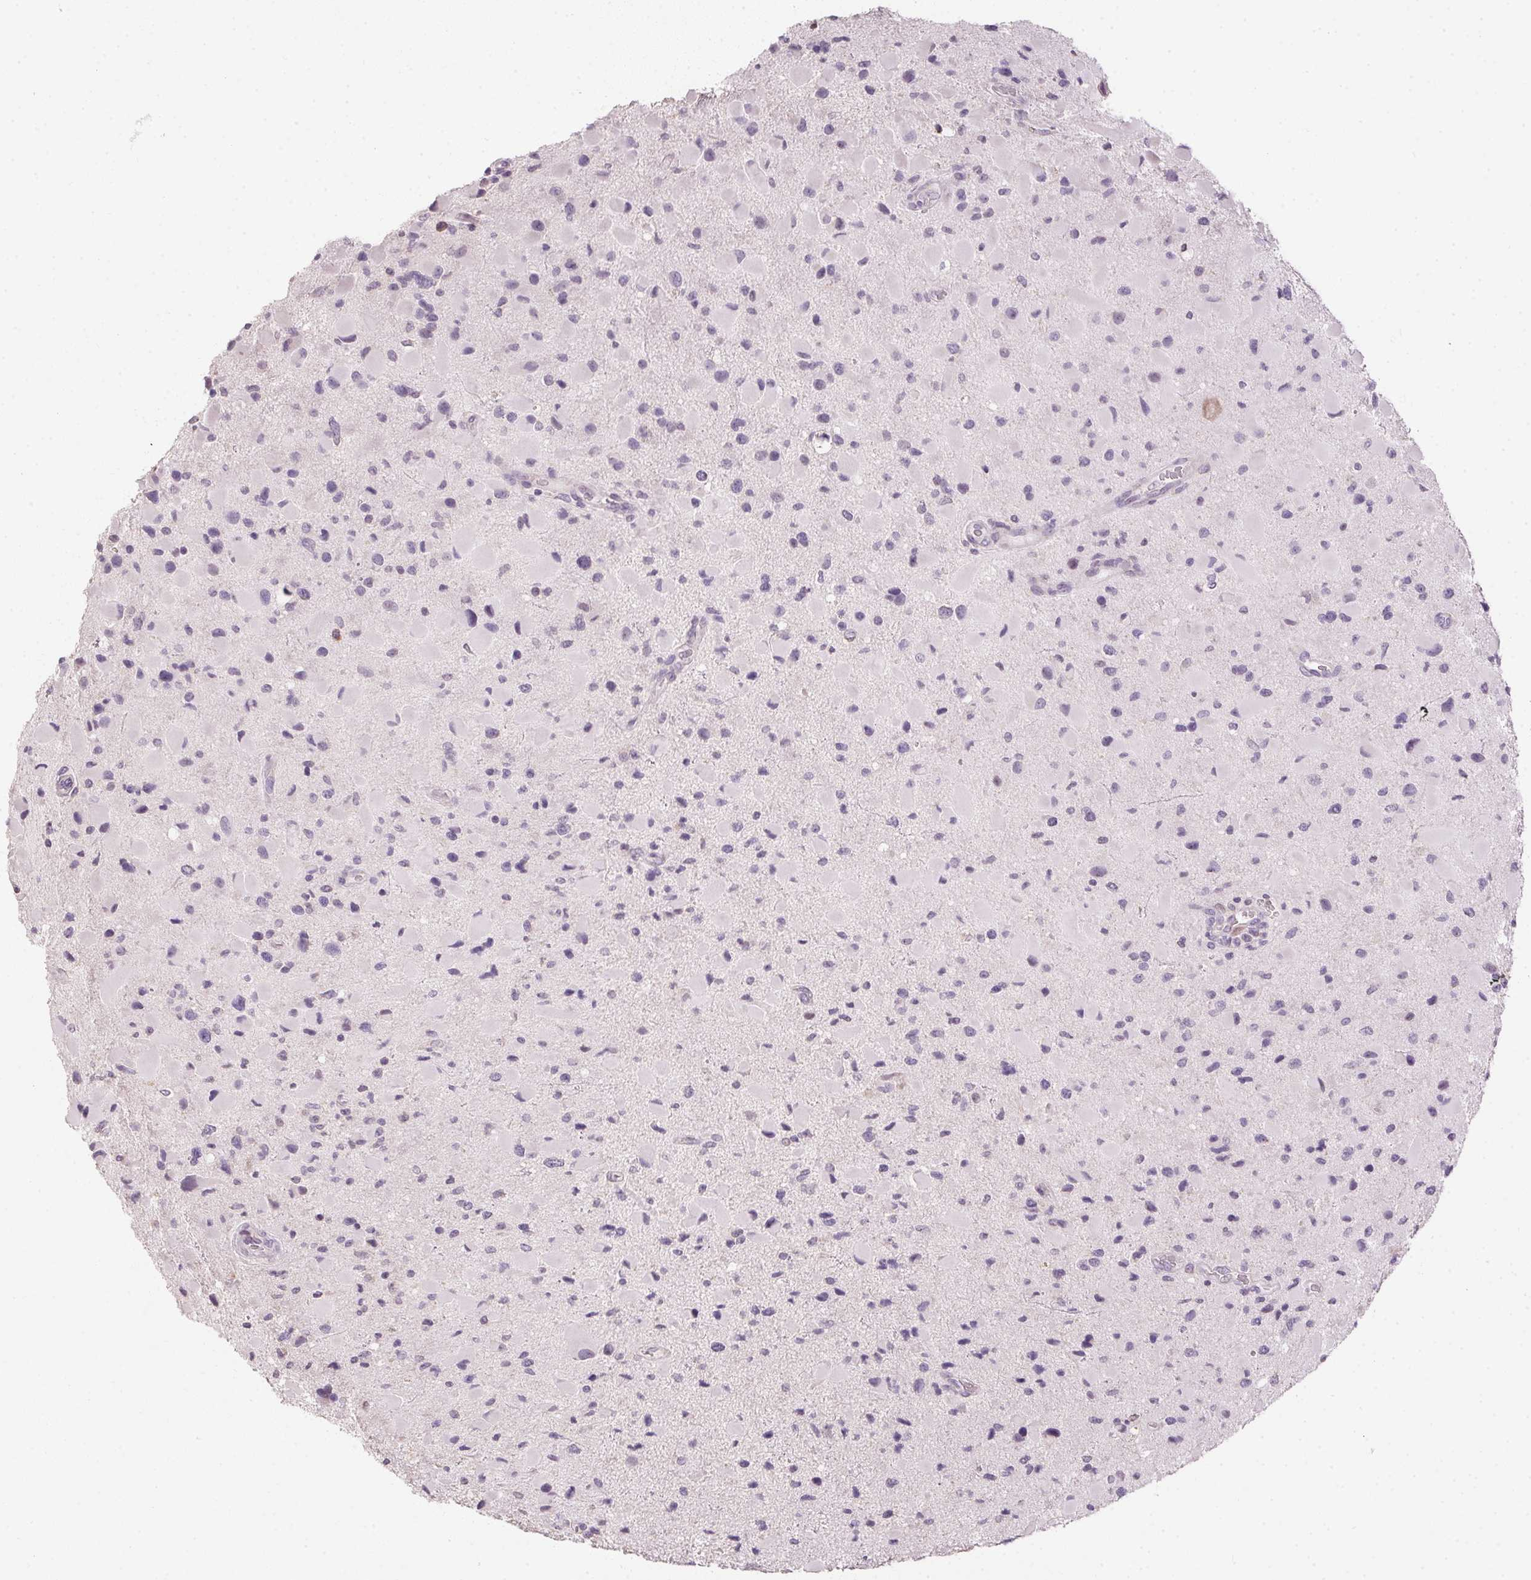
{"staining": {"intensity": "negative", "quantity": "none", "location": "none"}, "tissue": "glioma", "cell_type": "Tumor cells", "image_type": "cancer", "snomed": [{"axis": "morphology", "description": "Glioma, malignant, Low grade"}, {"axis": "topography", "description": "Brain"}], "caption": "Human glioma stained for a protein using immunohistochemistry (IHC) reveals no staining in tumor cells.", "gene": "SPACA9", "patient": {"sex": "female", "age": 32}}